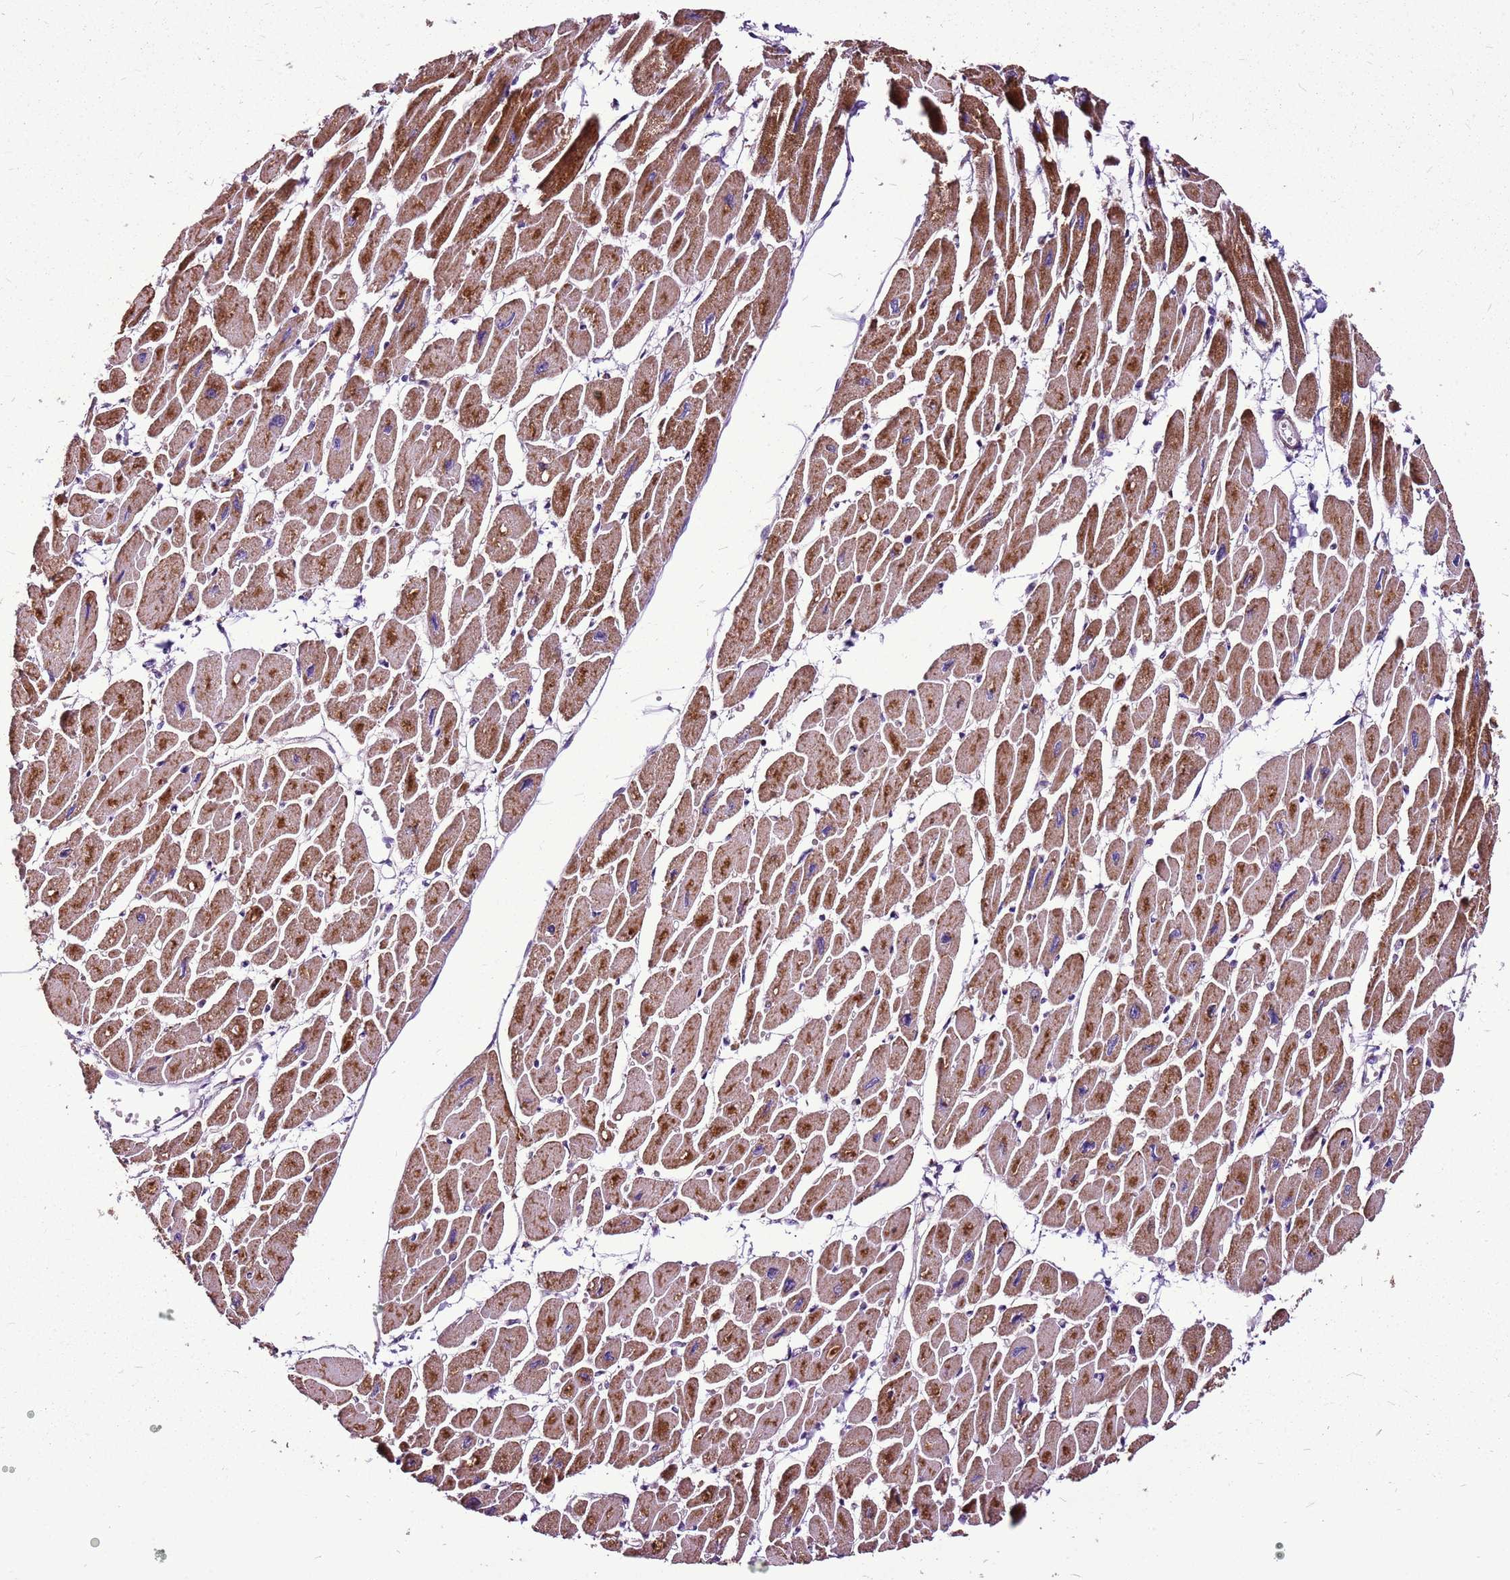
{"staining": {"intensity": "strong", "quantity": ">75%", "location": "cytoplasmic/membranous"}, "tissue": "heart muscle", "cell_type": "Cardiomyocytes", "image_type": "normal", "snomed": [{"axis": "morphology", "description": "Normal tissue, NOS"}, {"axis": "topography", "description": "Heart"}], "caption": "DAB (3,3'-diaminobenzidine) immunohistochemical staining of normal heart muscle demonstrates strong cytoplasmic/membranous protein positivity in about >75% of cardiomyocytes.", "gene": "GCDH", "patient": {"sex": "female", "age": 54}}